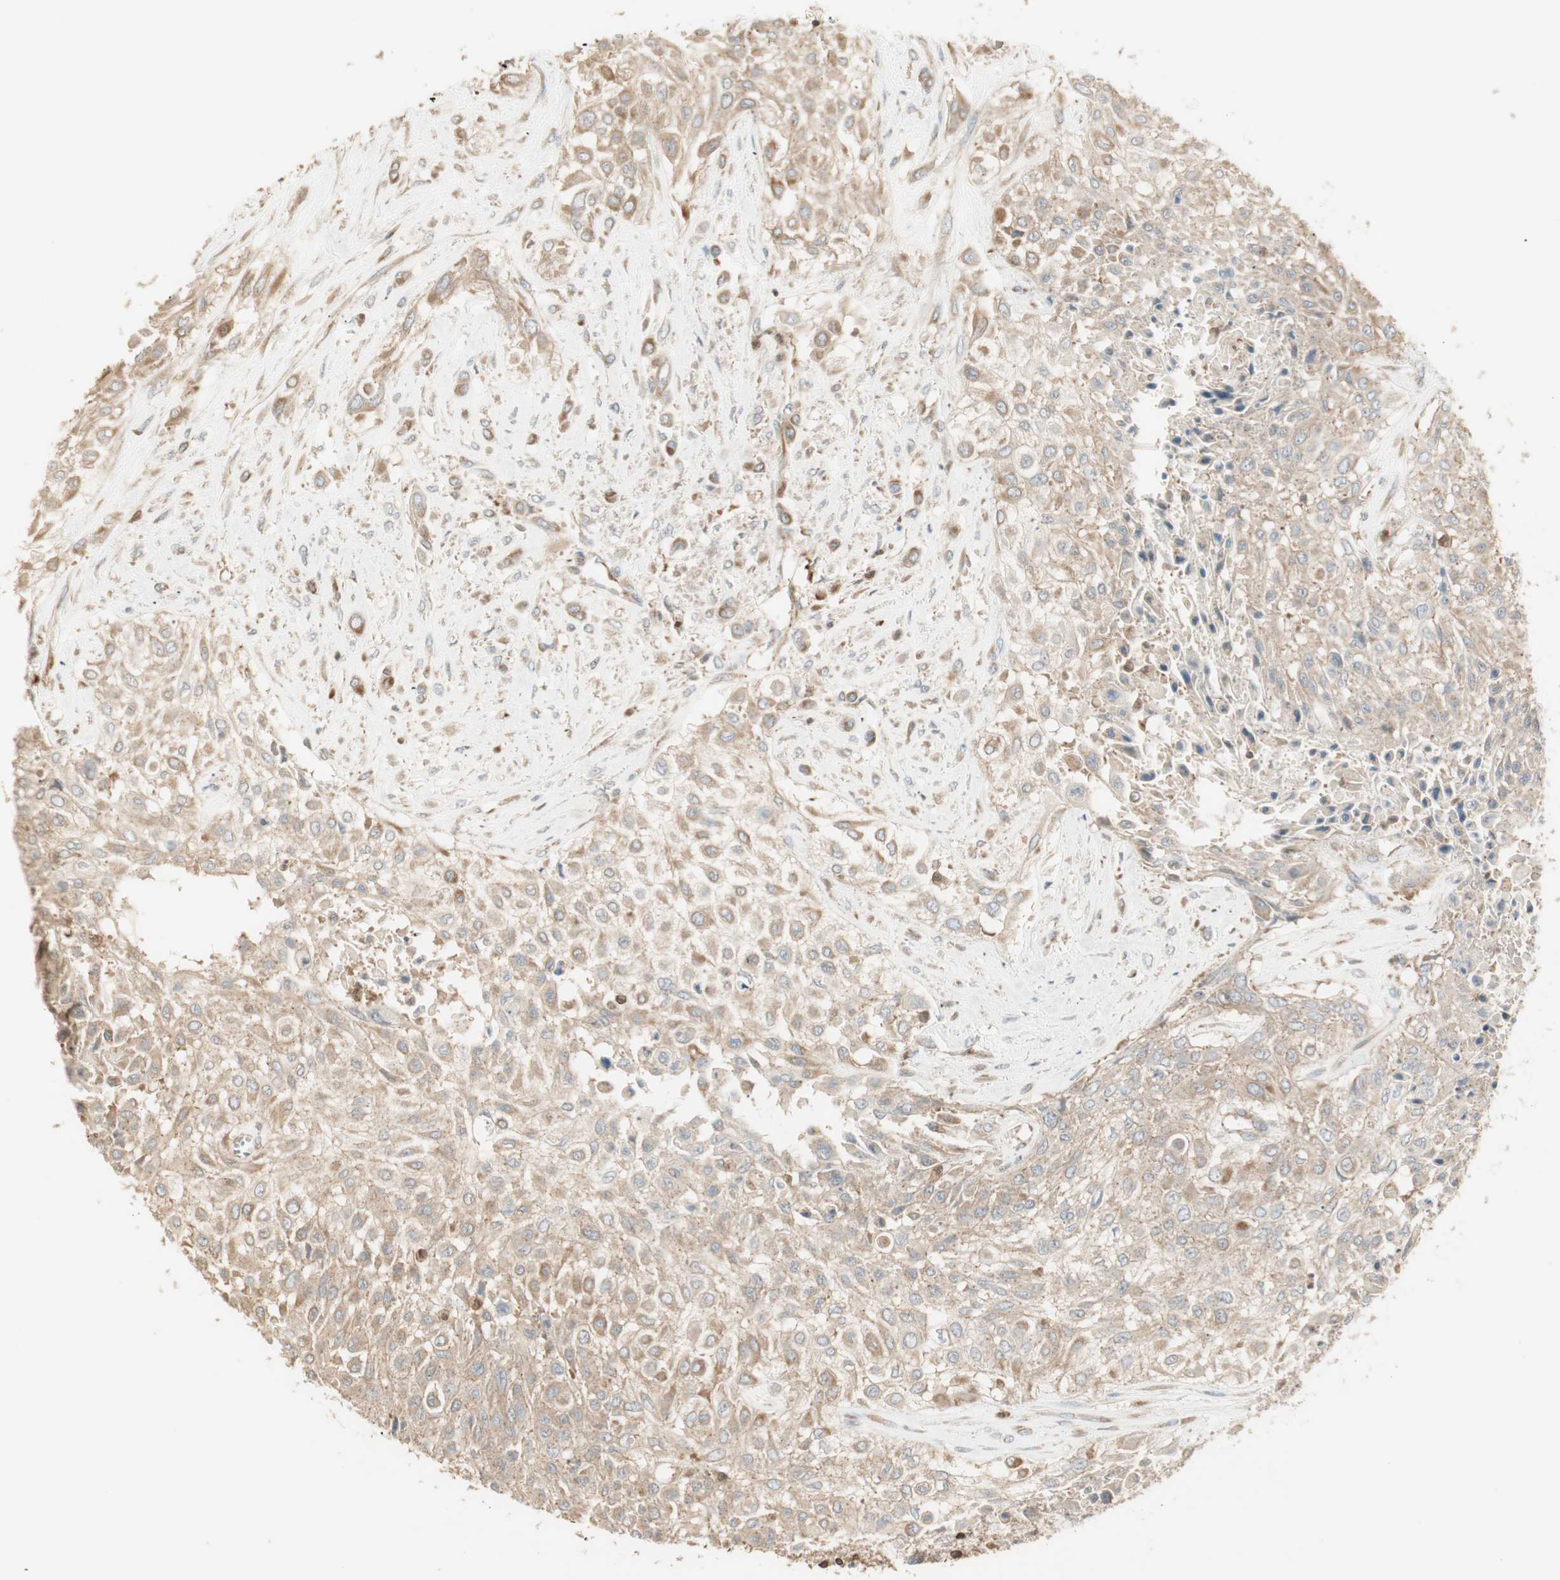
{"staining": {"intensity": "weak", "quantity": ">75%", "location": "cytoplasmic/membranous"}, "tissue": "urothelial cancer", "cell_type": "Tumor cells", "image_type": "cancer", "snomed": [{"axis": "morphology", "description": "Urothelial carcinoma, High grade"}, {"axis": "topography", "description": "Urinary bladder"}], "caption": "About >75% of tumor cells in high-grade urothelial carcinoma demonstrate weak cytoplasmic/membranous protein positivity as visualized by brown immunohistochemical staining.", "gene": "CRLF3", "patient": {"sex": "male", "age": 57}}